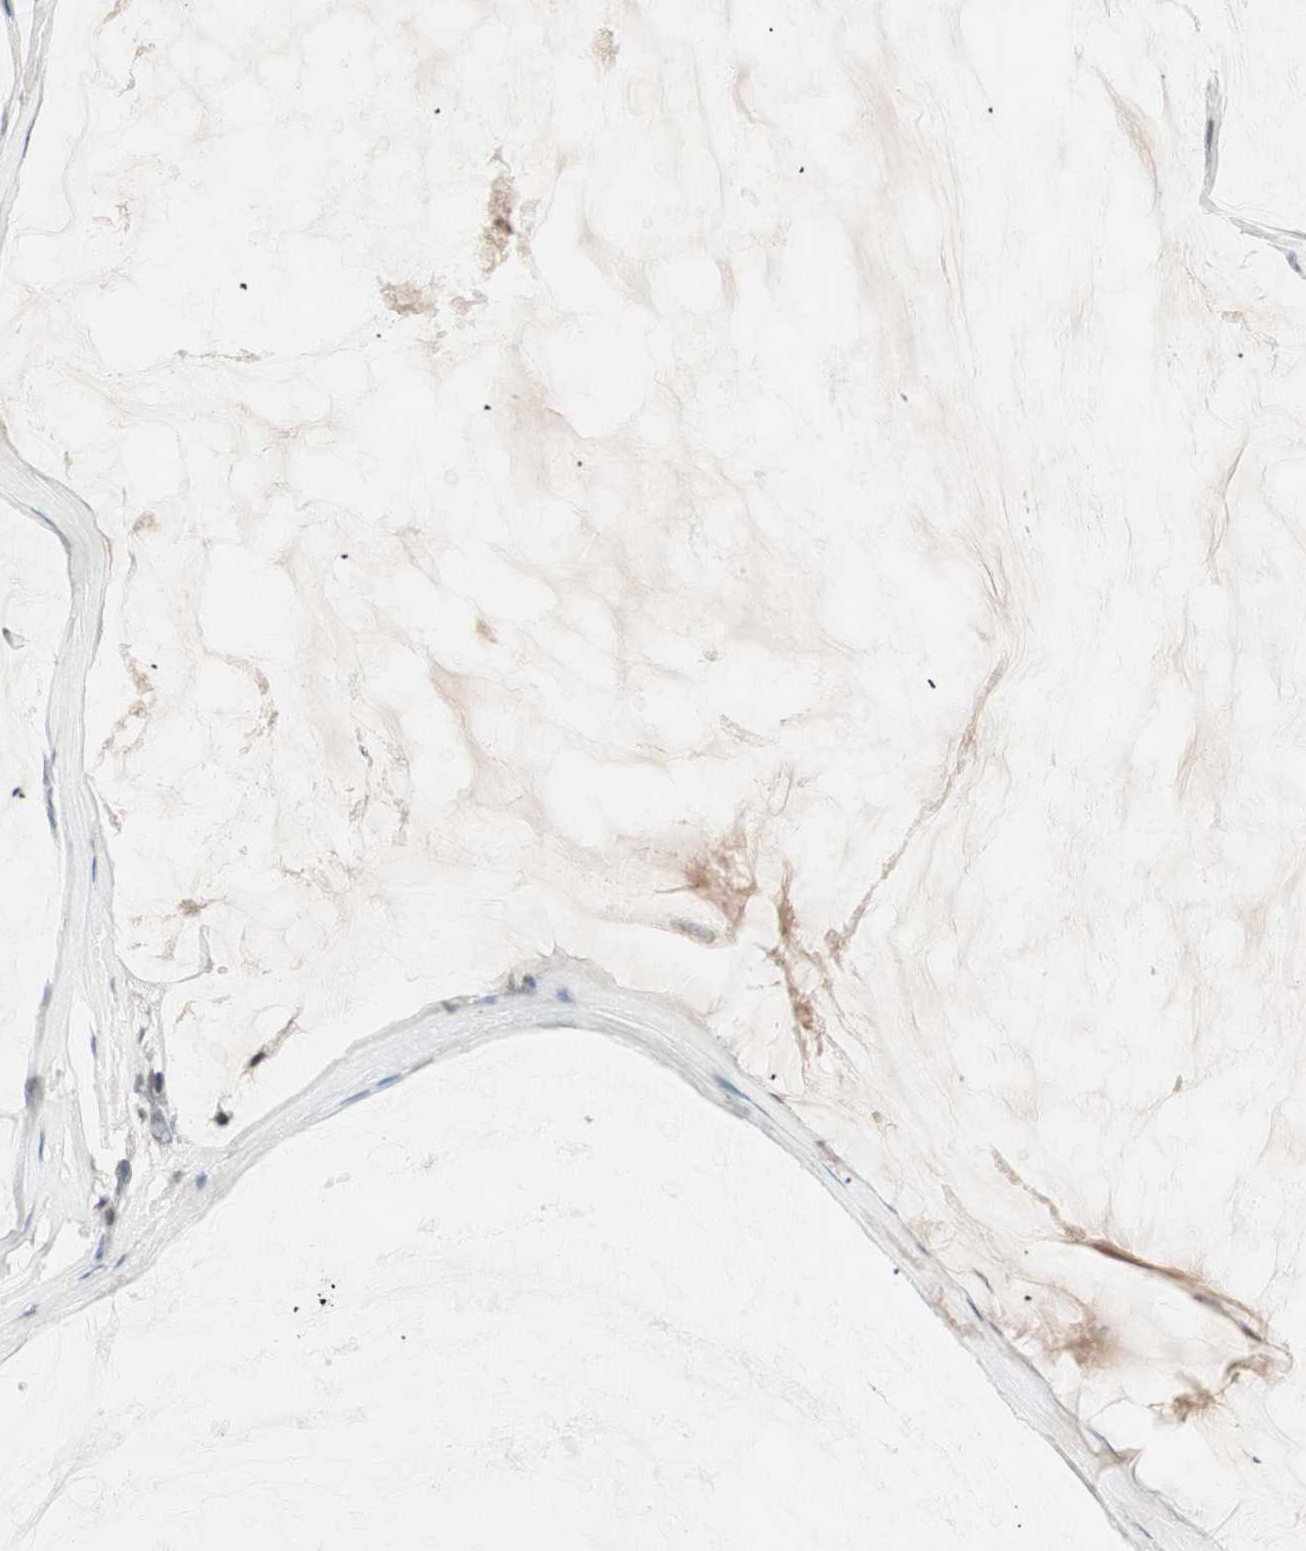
{"staining": {"intensity": "weak", "quantity": "25%-75%", "location": "nuclear"}, "tissue": "ovarian cancer", "cell_type": "Tumor cells", "image_type": "cancer", "snomed": [{"axis": "morphology", "description": "Cystadenocarcinoma, mucinous, NOS"}, {"axis": "topography", "description": "Ovary"}], "caption": "Immunohistochemistry histopathology image of neoplastic tissue: human ovarian mucinous cystadenocarcinoma stained using immunohistochemistry (IHC) demonstrates low levels of weak protein expression localized specifically in the nuclear of tumor cells, appearing as a nuclear brown color.", "gene": "NFRKB", "patient": {"sex": "female", "age": 39}}